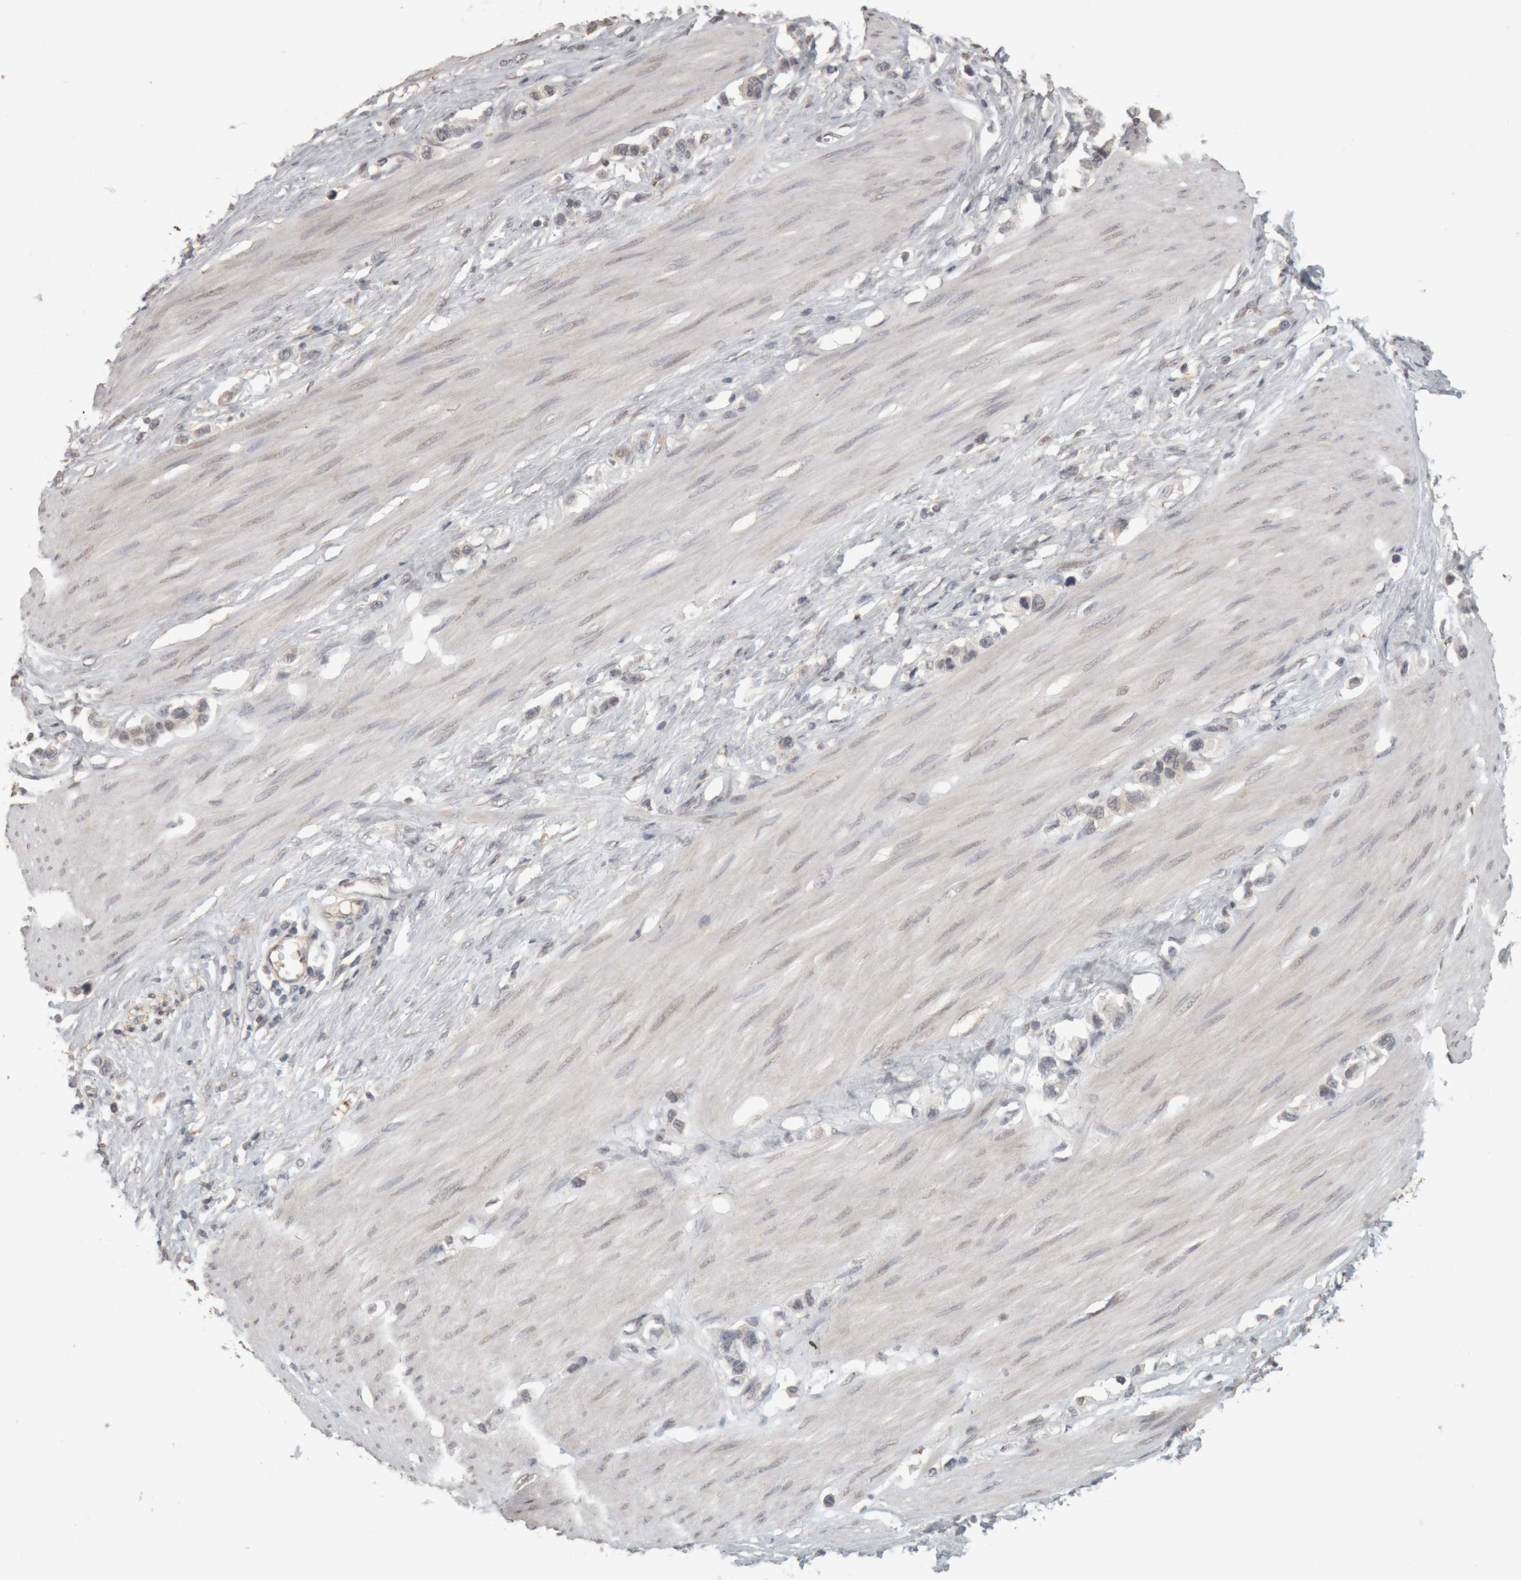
{"staining": {"intensity": "negative", "quantity": "none", "location": "none"}, "tissue": "stomach cancer", "cell_type": "Tumor cells", "image_type": "cancer", "snomed": [{"axis": "morphology", "description": "Adenocarcinoma, NOS"}, {"axis": "topography", "description": "Stomach"}], "caption": "Tumor cells are negative for brown protein staining in adenocarcinoma (stomach).", "gene": "MEP1A", "patient": {"sex": "female", "age": 65}}